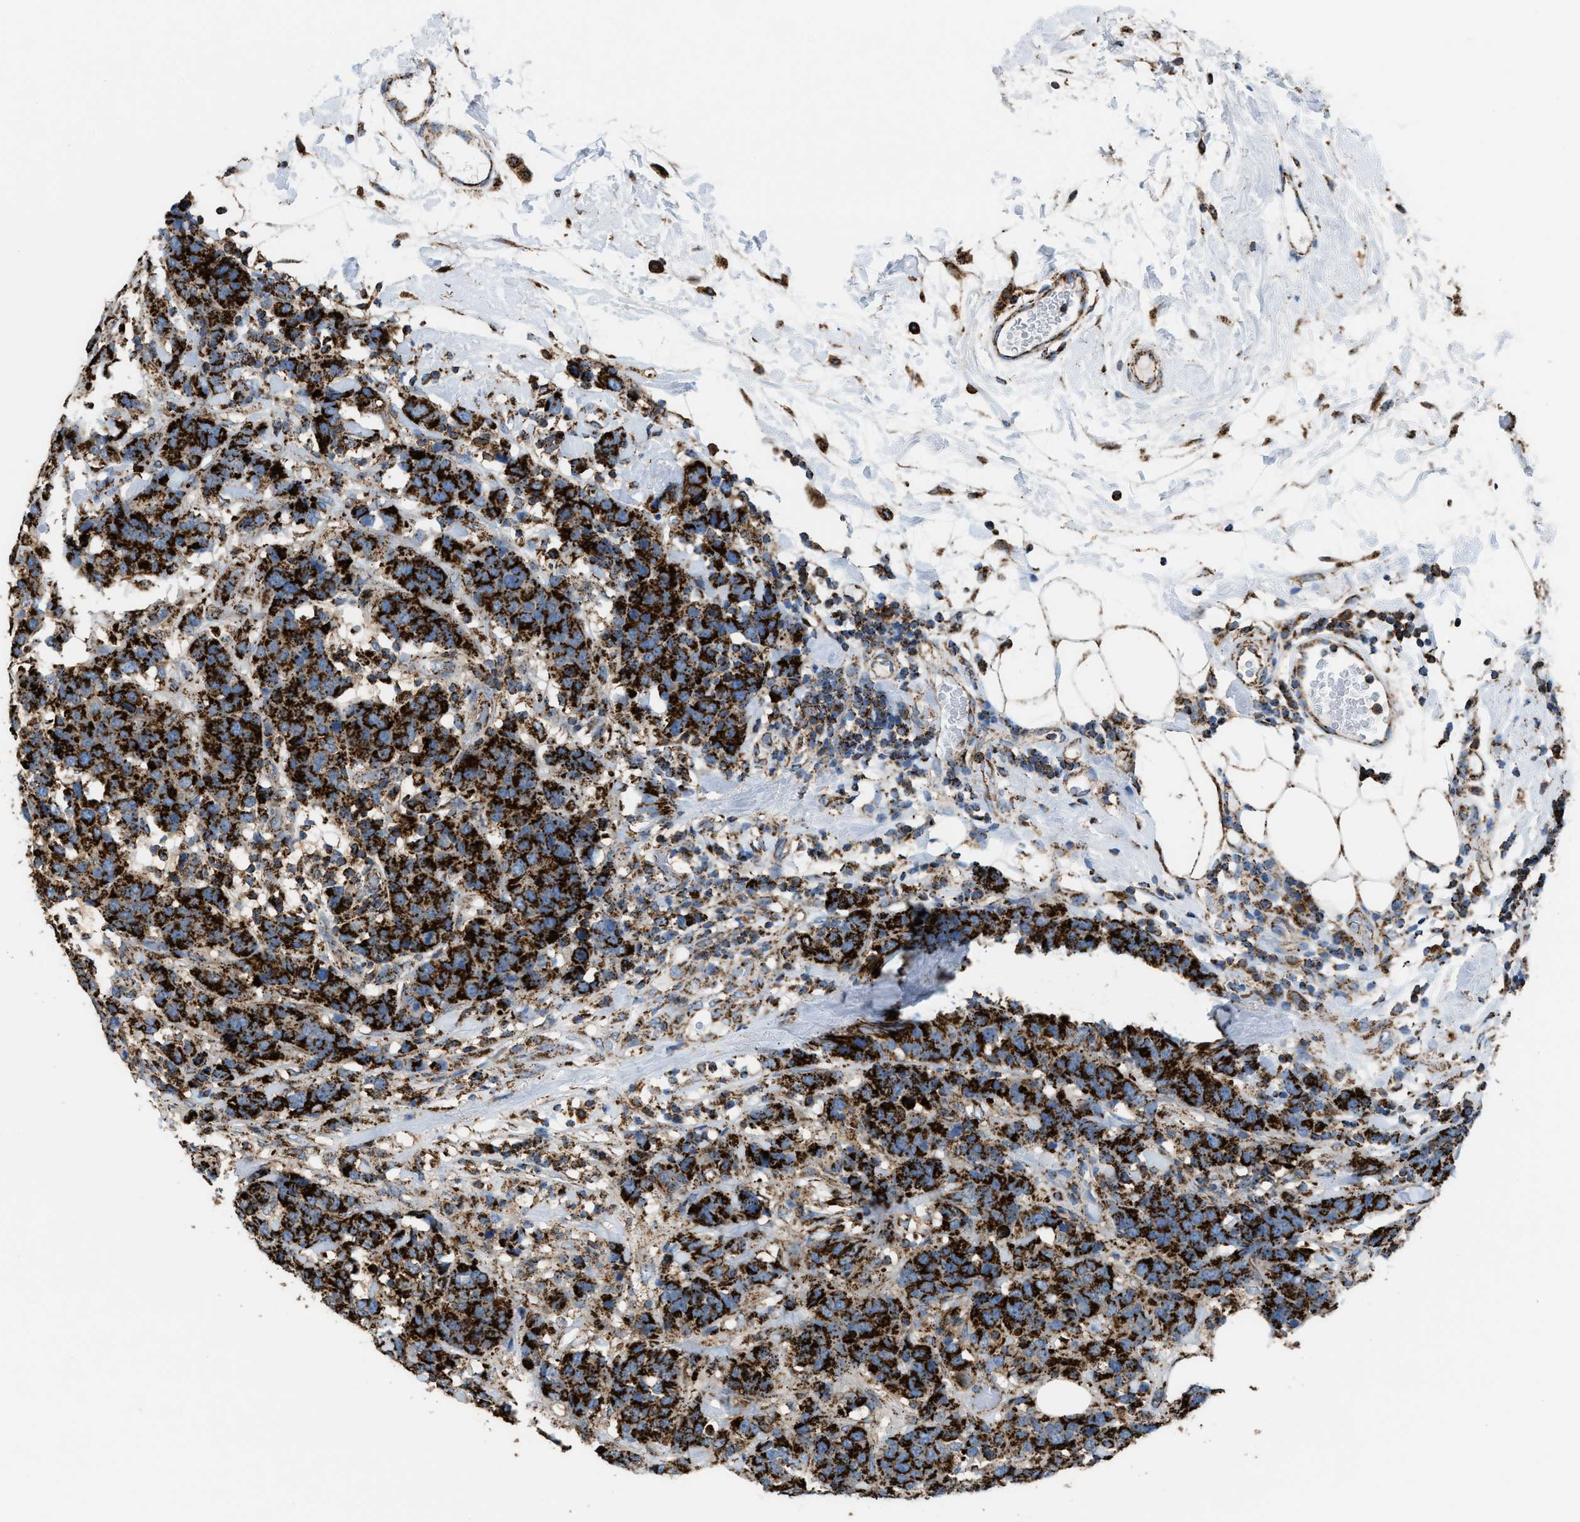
{"staining": {"intensity": "strong", "quantity": ">75%", "location": "cytoplasmic/membranous"}, "tissue": "breast cancer", "cell_type": "Tumor cells", "image_type": "cancer", "snomed": [{"axis": "morphology", "description": "Lobular carcinoma"}, {"axis": "topography", "description": "Breast"}], "caption": "This is an image of IHC staining of lobular carcinoma (breast), which shows strong positivity in the cytoplasmic/membranous of tumor cells.", "gene": "ECHS1", "patient": {"sex": "female", "age": 59}}